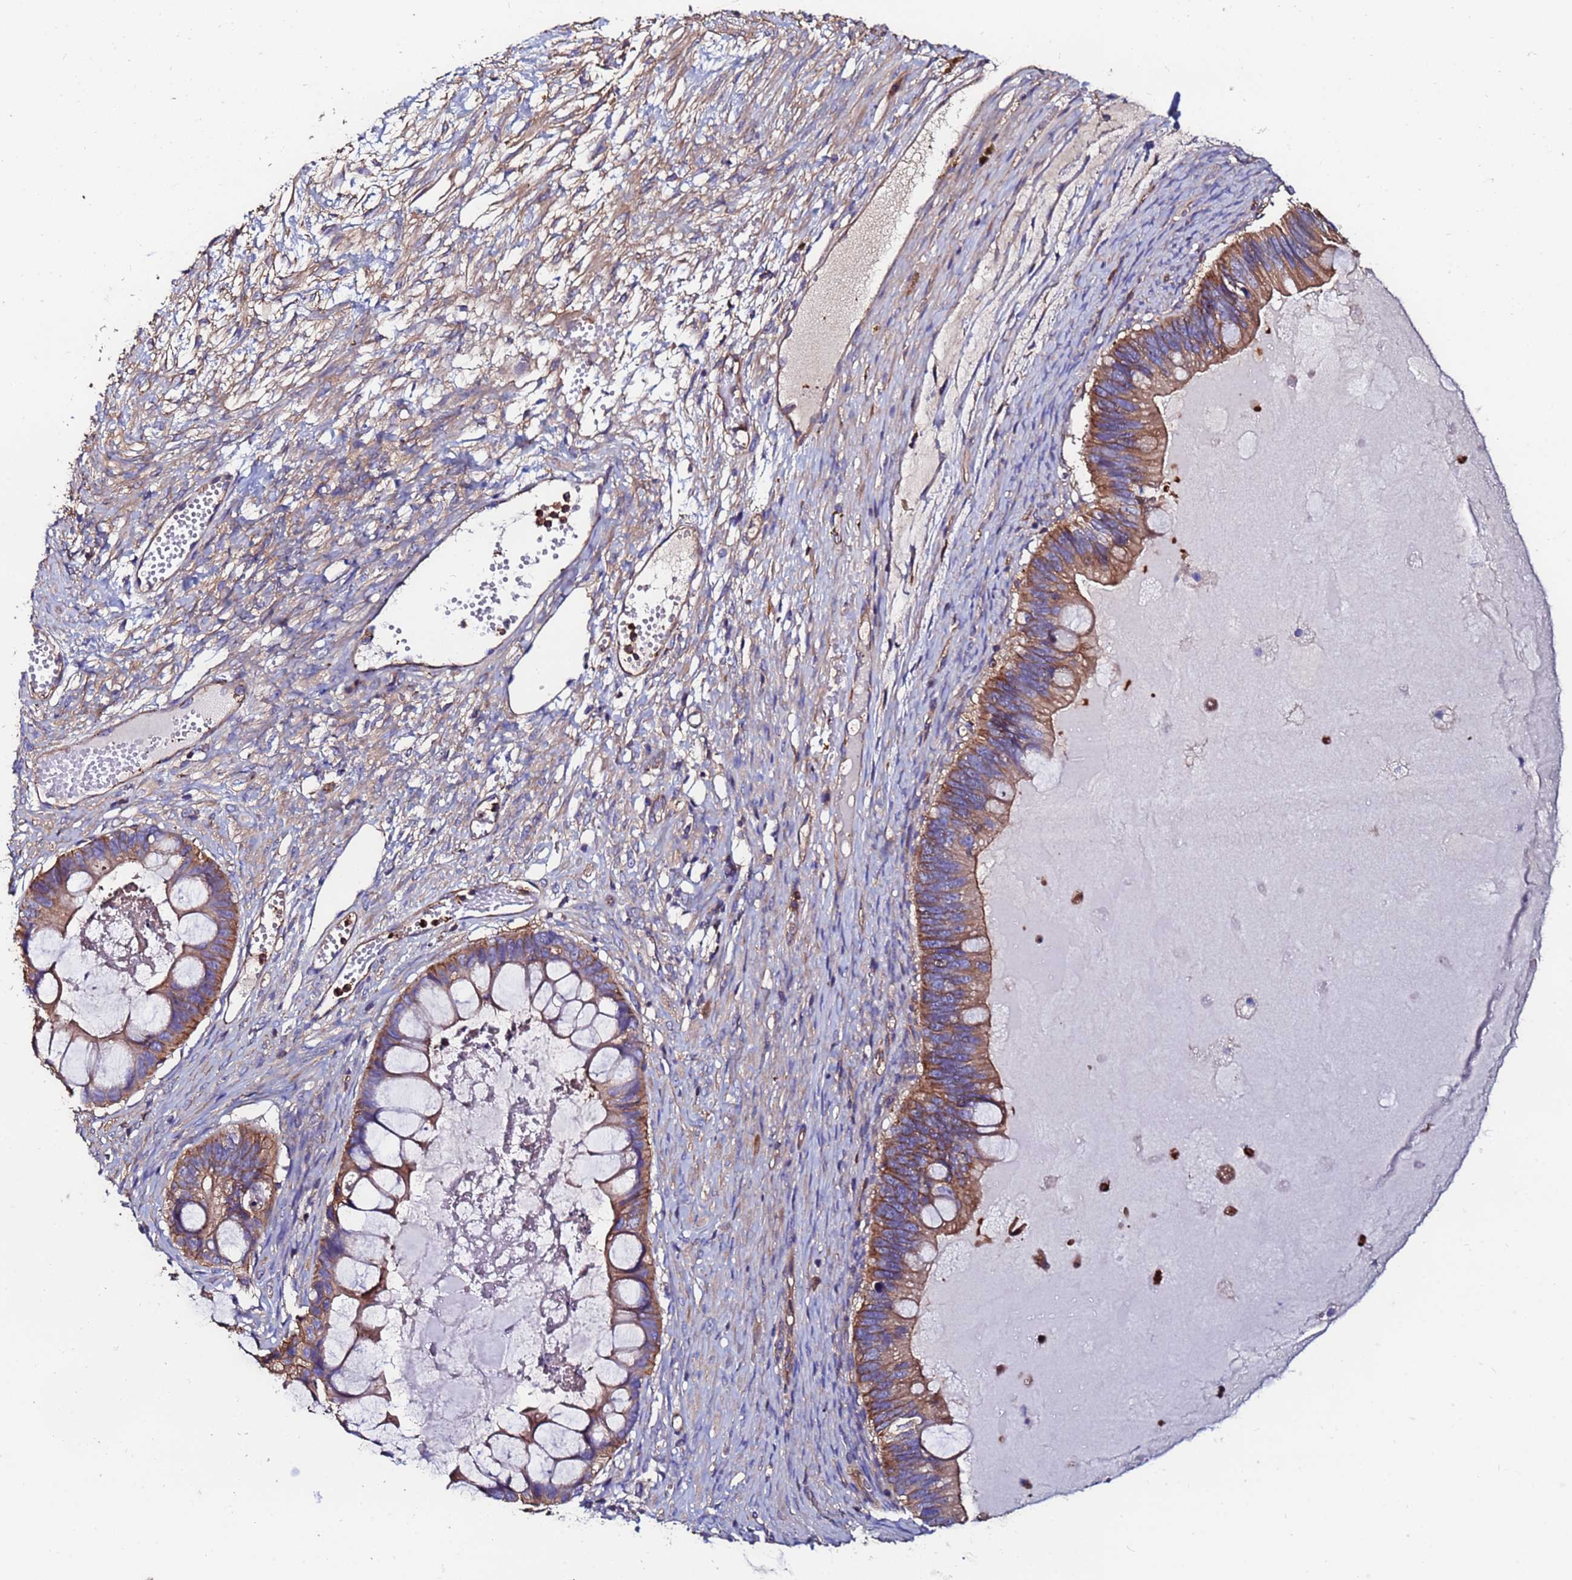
{"staining": {"intensity": "moderate", "quantity": ">75%", "location": "cytoplasmic/membranous"}, "tissue": "ovarian cancer", "cell_type": "Tumor cells", "image_type": "cancer", "snomed": [{"axis": "morphology", "description": "Cystadenocarcinoma, mucinous, NOS"}, {"axis": "topography", "description": "Ovary"}], "caption": "This is a photomicrograph of IHC staining of ovarian cancer (mucinous cystadenocarcinoma), which shows moderate positivity in the cytoplasmic/membranous of tumor cells.", "gene": "POTEE", "patient": {"sex": "female", "age": 61}}